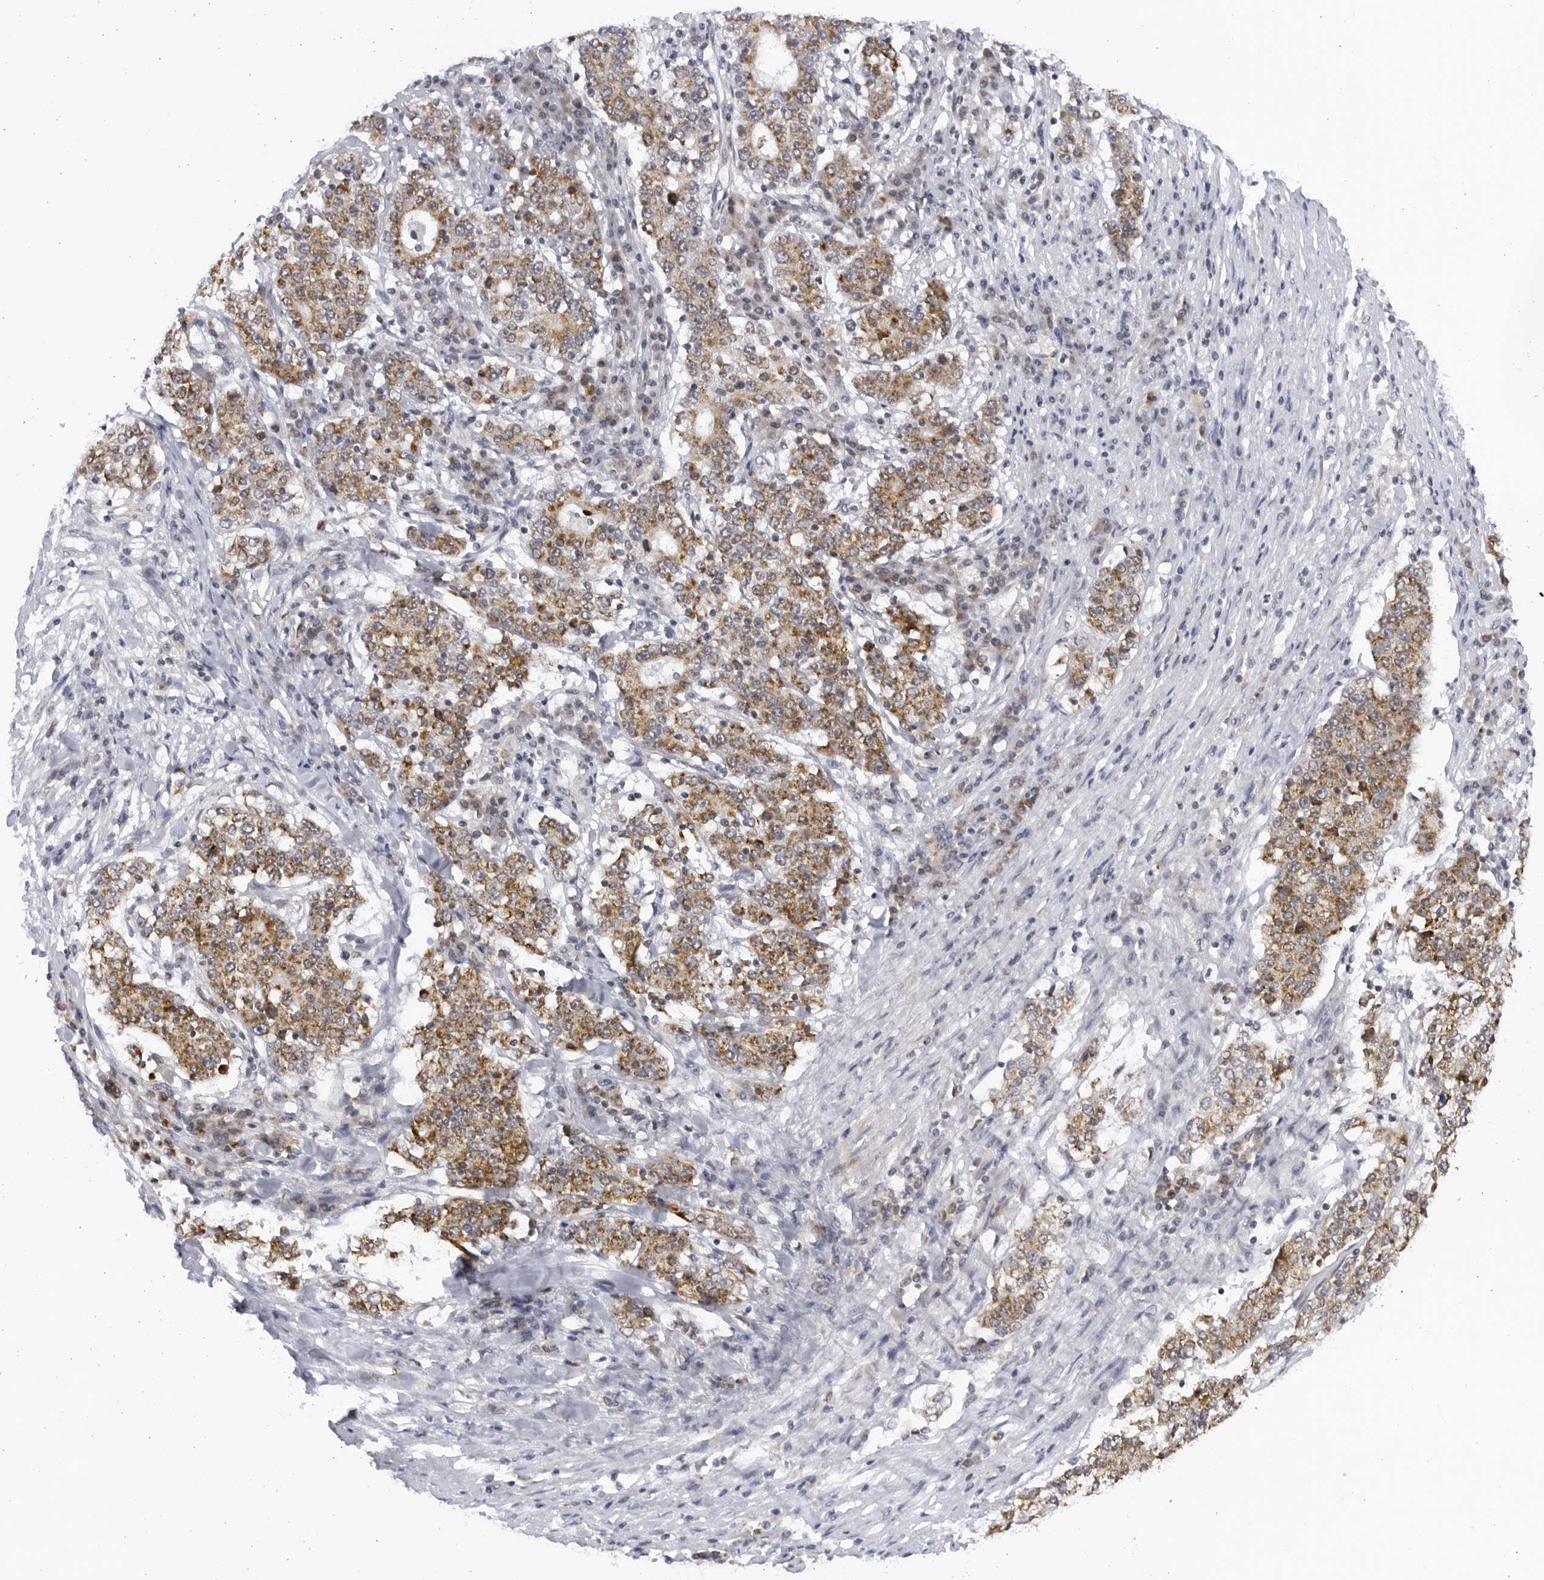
{"staining": {"intensity": "moderate", "quantity": ">75%", "location": "cytoplasmic/membranous"}, "tissue": "stomach cancer", "cell_type": "Tumor cells", "image_type": "cancer", "snomed": [{"axis": "morphology", "description": "Adenocarcinoma, NOS"}, {"axis": "topography", "description": "Stomach"}], "caption": "A brown stain highlights moderate cytoplasmic/membranous expression of a protein in human stomach cancer tumor cells.", "gene": "SLC25A22", "patient": {"sex": "male", "age": 59}}